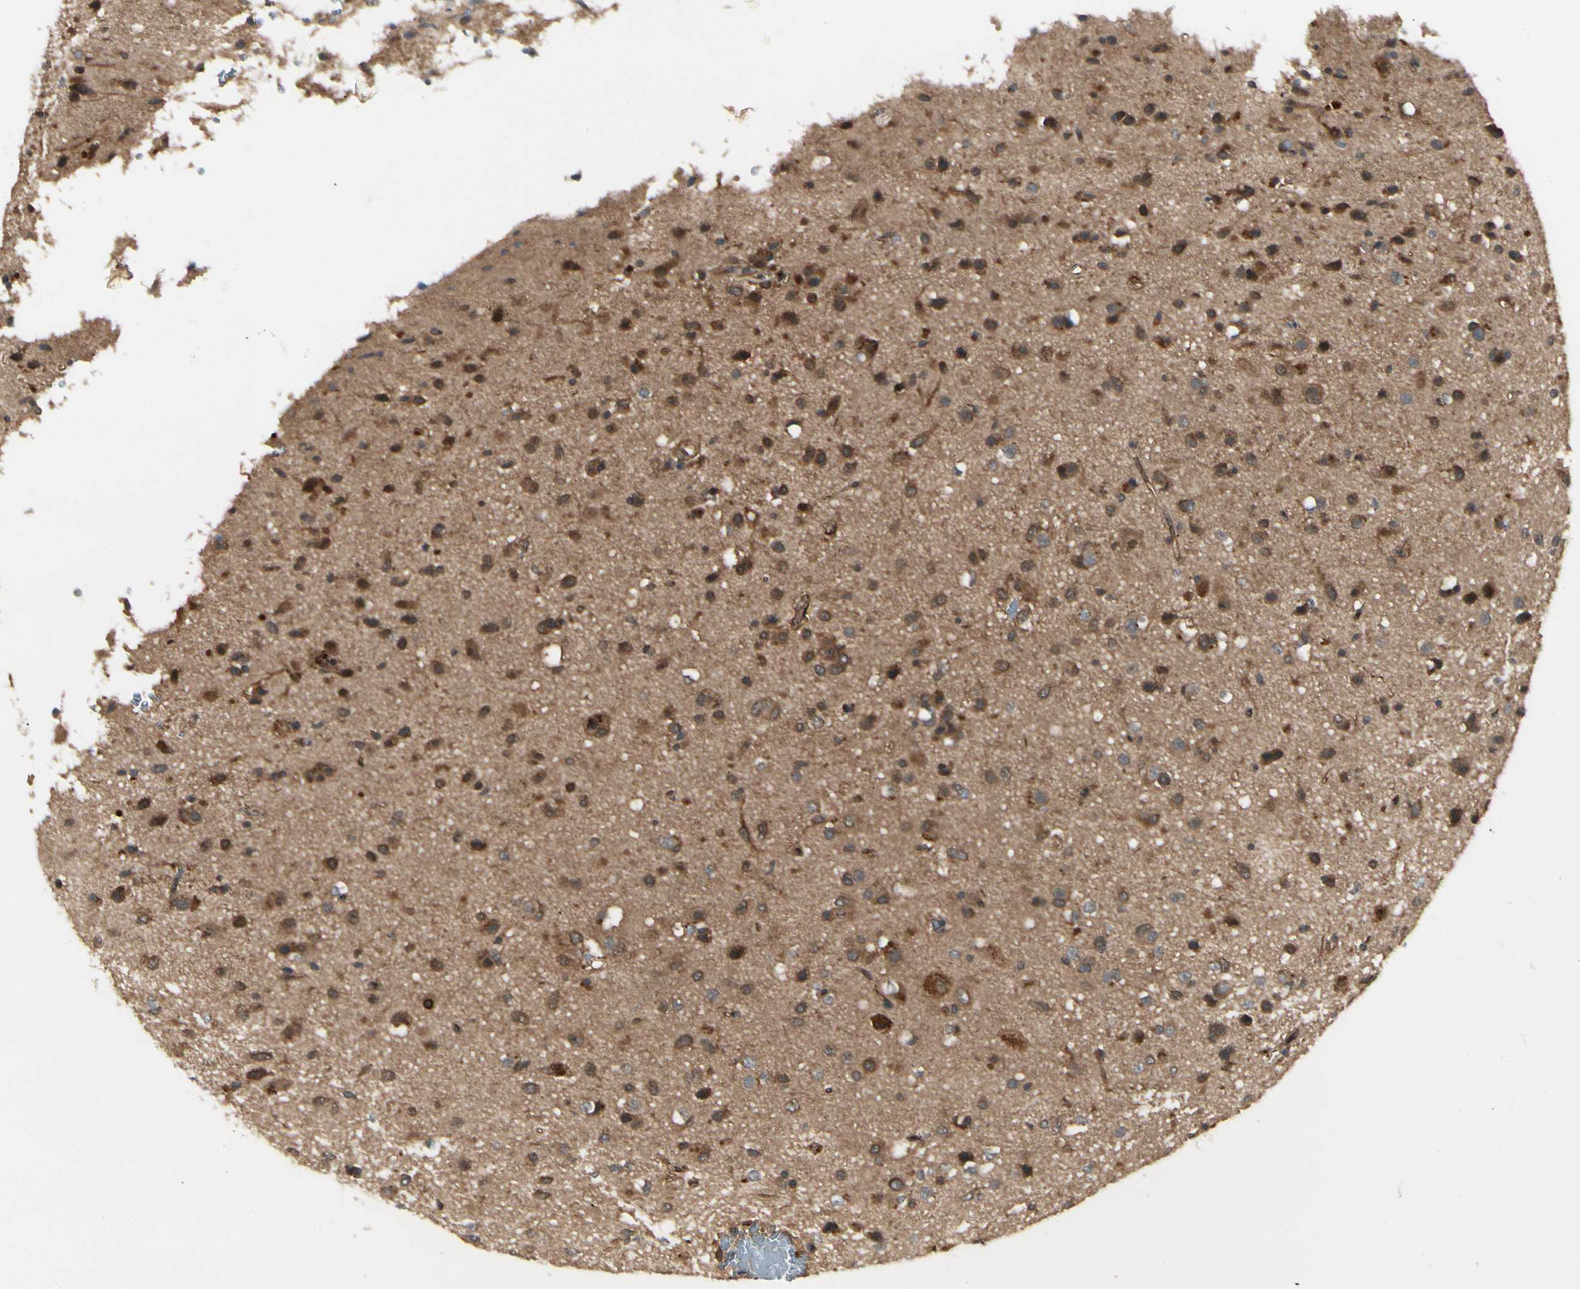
{"staining": {"intensity": "strong", "quantity": ">75%", "location": "cytoplasmic/membranous"}, "tissue": "glioma", "cell_type": "Tumor cells", "image_type": "cancer", "snomed": [{"axis": "morphology", "description": "Glioma, malignant, Low grade"}, {"axis": "topography", "description": "Brain"}], "caption": "Glioma was stained to show a protein in brown. There is high levels of strong cytoplasmic/membranous staining in approximately >75% of tumor cells. (Brightfield microscopy of DAB IHC at high magnification).", "gene": "RNF14", "patient": {"sex": "male", "age": 77}}